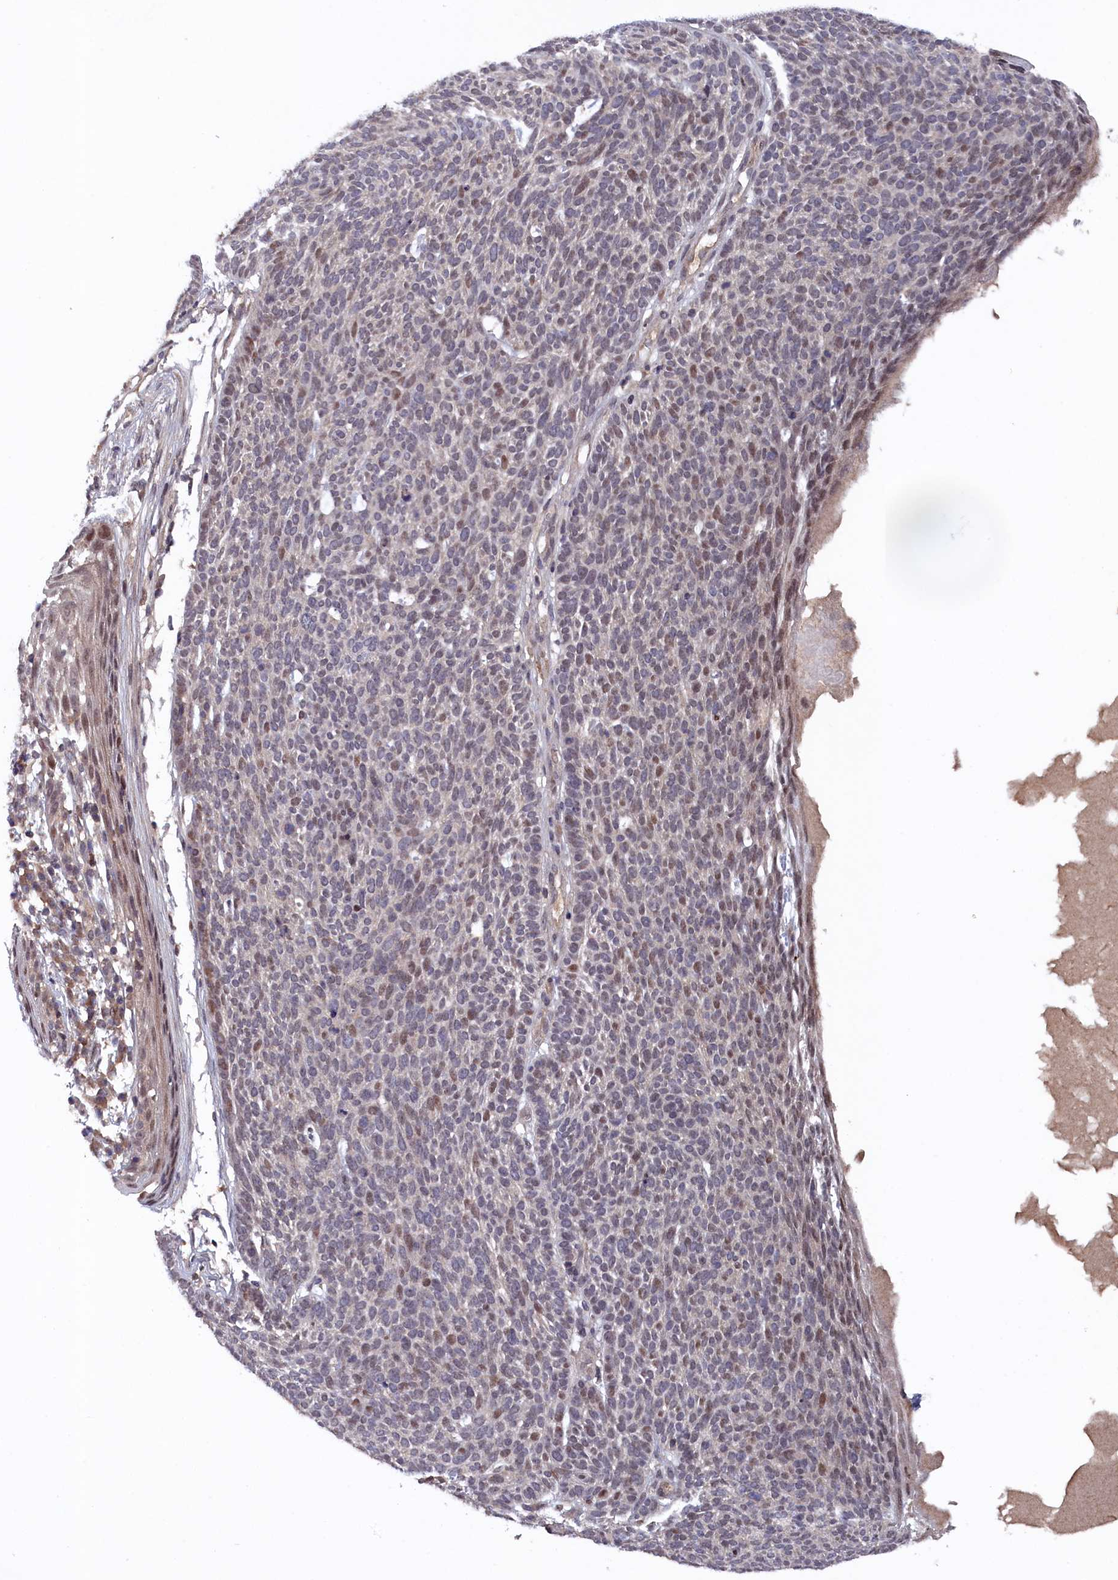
{"staining": {"intensity": "moderate", "quantity": "25%-75%", "location": "nuclear"}, "tissue": "skin cancer", "cell_type": "Tumor cells", "image_type": "cancer", "snomed": [{"axis": "morphology", "description": "Squamous cell carcinoma, NOS"}, {"axis": "topography", "description": "Skin"}], "caption": "This histopathology image displays immunohistochemistry (IHC) staining of human skin cancer, with medium moderate nuclear positivity in approximately 25%-75% of tumor cells.", "gene": "TMC5", "patient": {"sex": "female", "age": 90}}